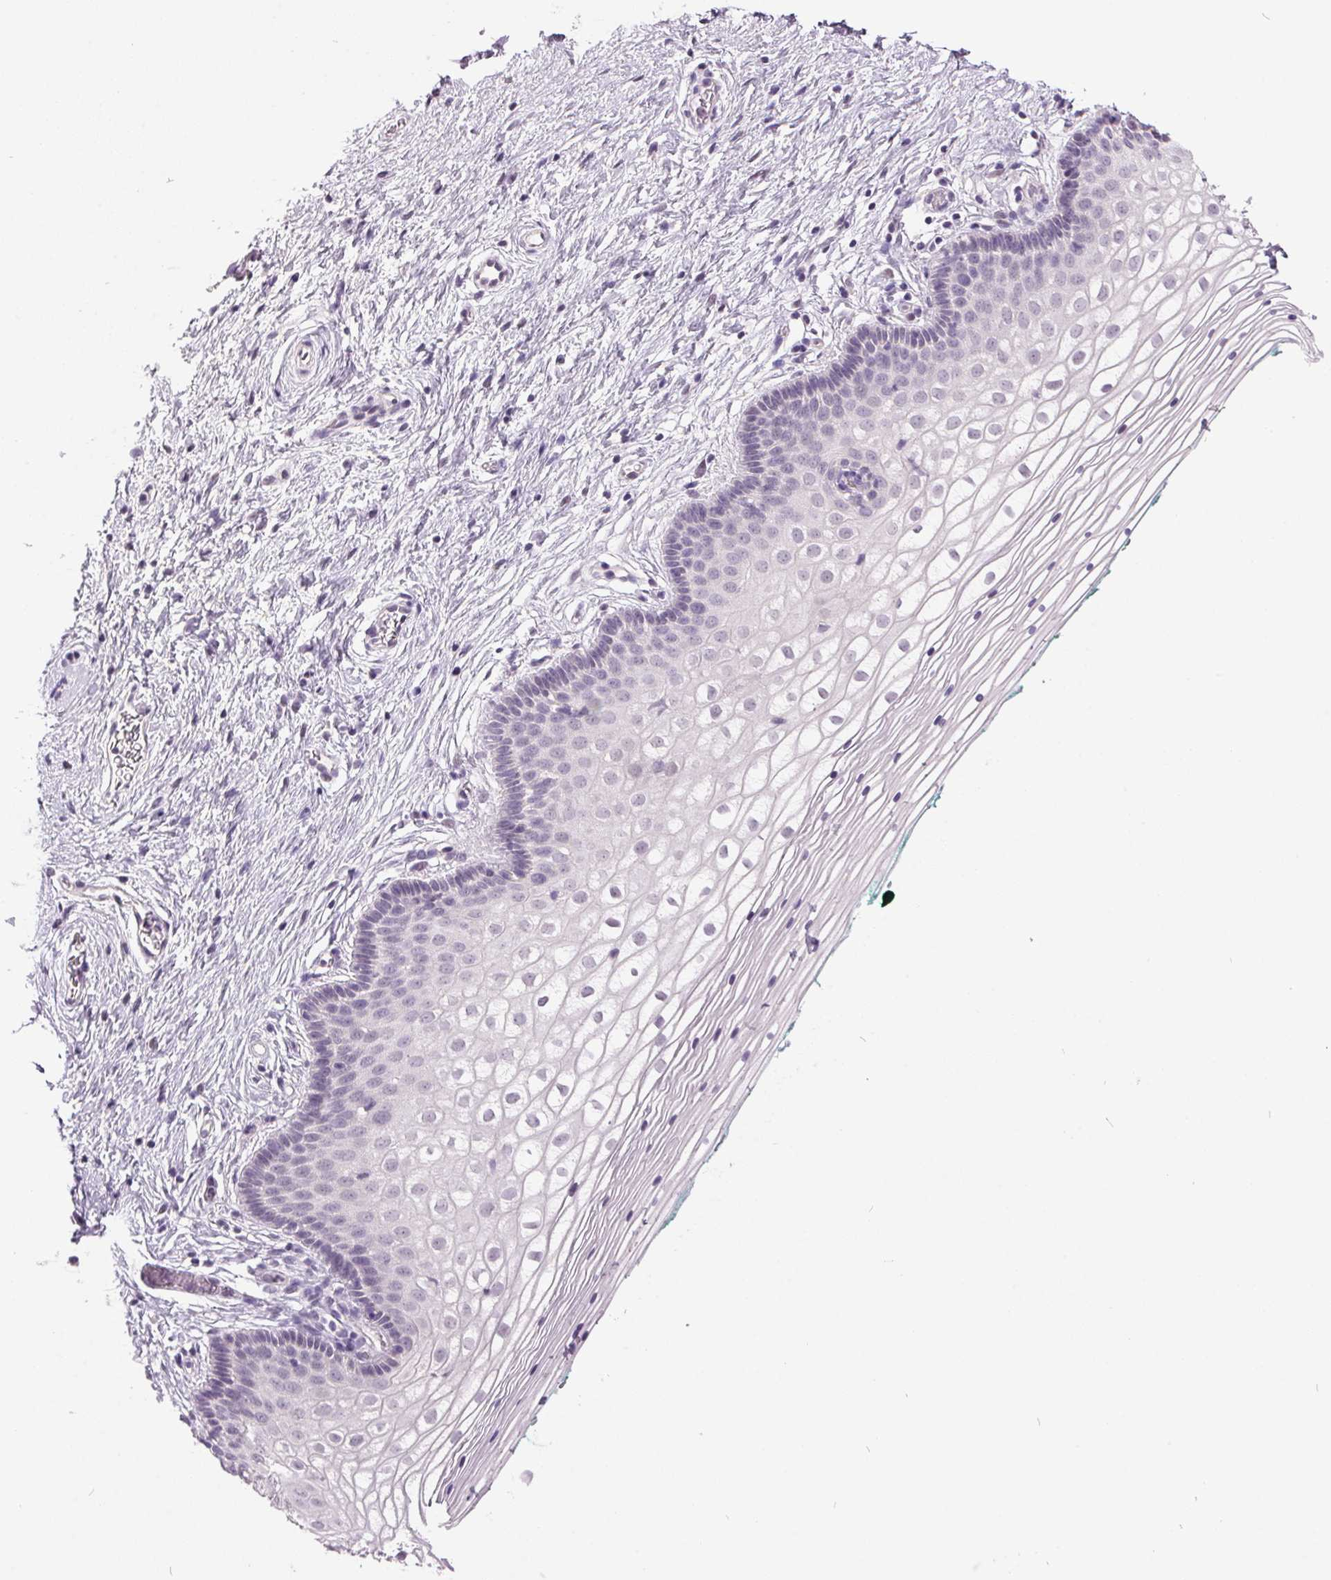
{"staining": {"intensity": "negative", "quantity": "none", "location": "none"}, "tissue": "vagina", "cell_type": "Squamous epithelial cells", "image_type": "normal", "snomed": [{"axis": "morphology", "description": "Normal tissue, NOS"}, {"axis": "topography", "description": "Vagina"}], "caption": "DAB immunohistochemical staining of unremarkable vagina shows no significant expression in squamous epithelial cells. (IHC, brightfield microscopy, high magnification).", "gene": "C2orf16", "patient": {"sex": "female", "age": 36}}